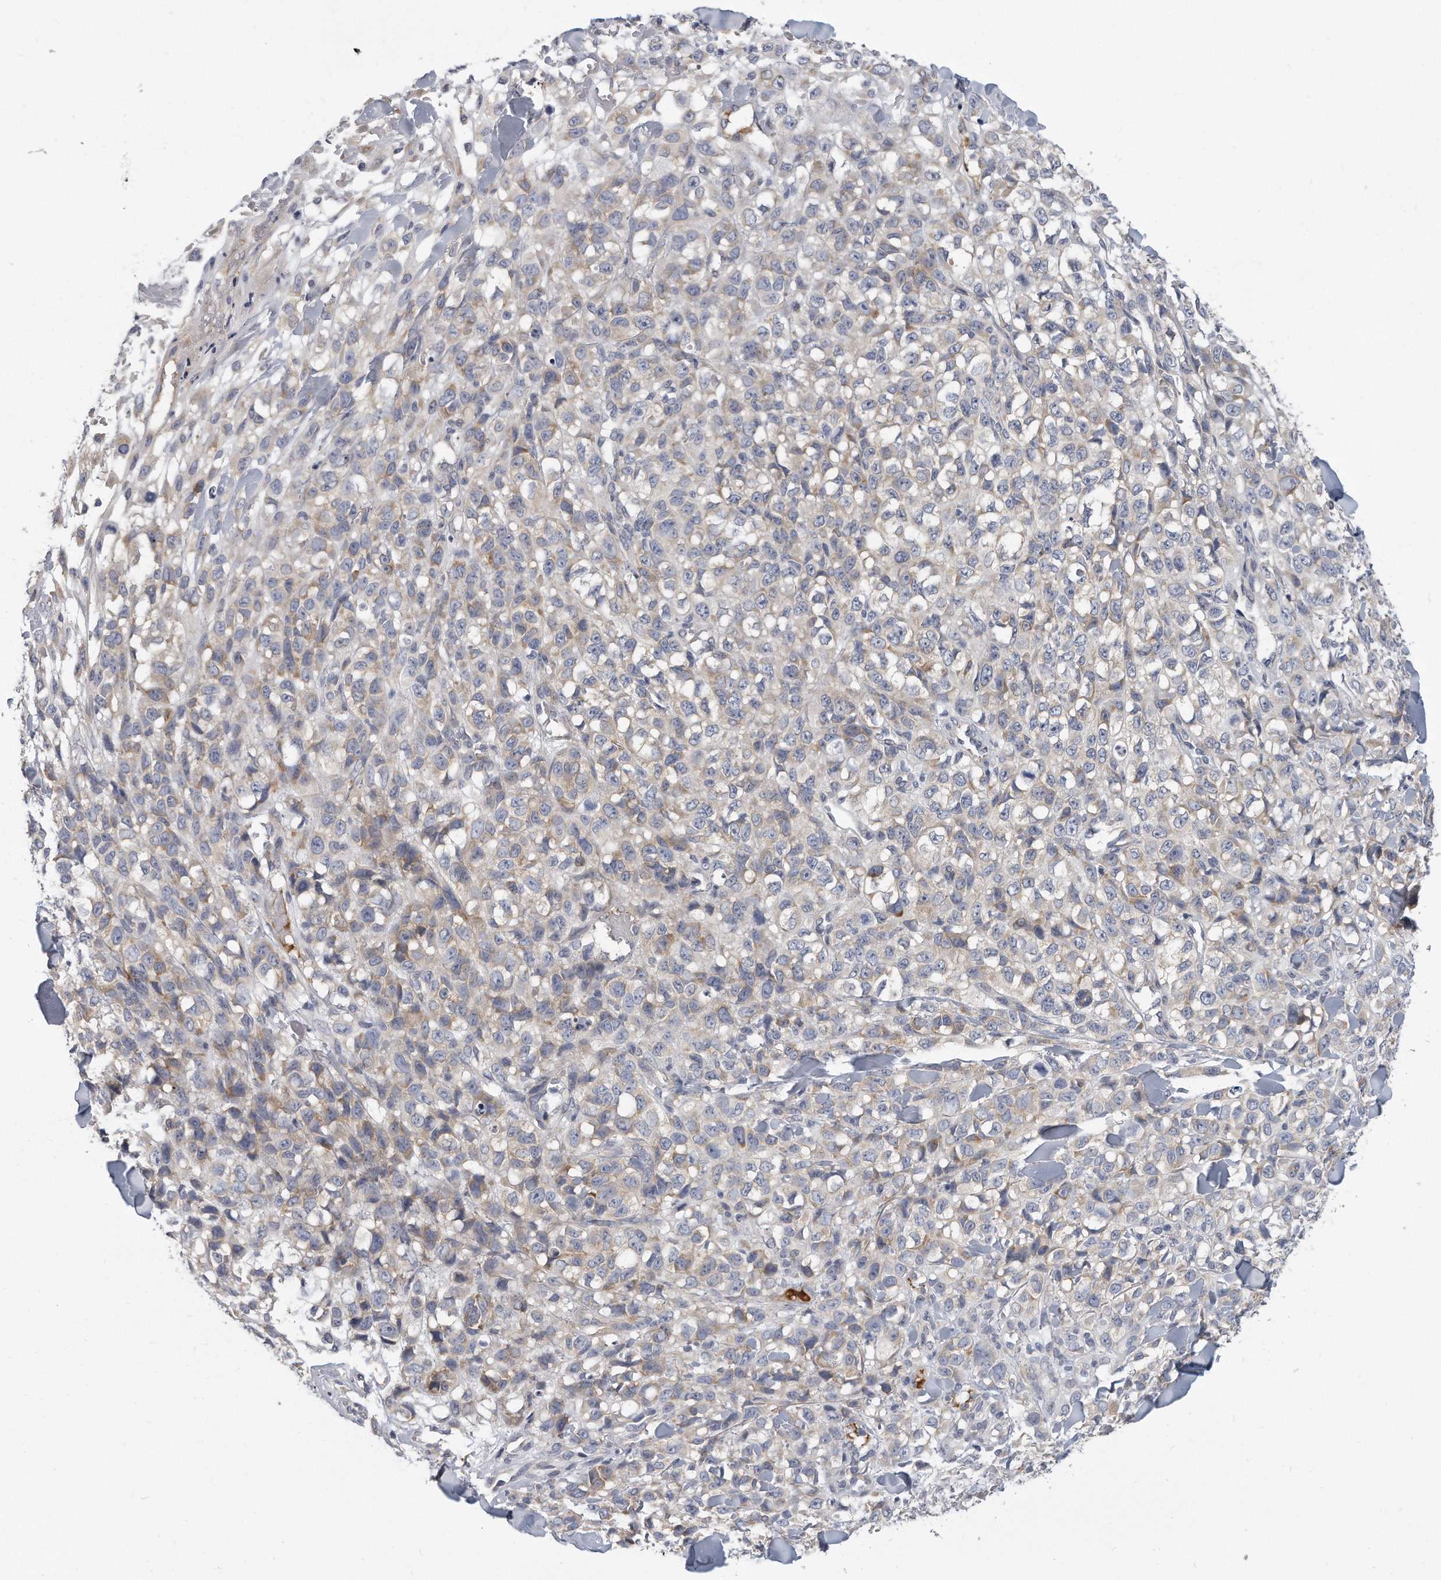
{"staining": {"intensity": "negative", "quantity": "none", "location": "none"}, "tissue": "melanoma", "cell_type": "Tumor cells", "image_type": "cancer", "snomed": [{"axis": "morphology", "description": "Malignant melanoma, Metastatic site"}, {"axis": "topography", "description": "Skin"}], "caption": "Tumor cells show no significant protein expression in melanoma. (DAB (3,3'-diaminobenzidine) IHC, high magnification).", "gene": "PLEKHA6", "patient": {"sex": "female", "age": 72}}